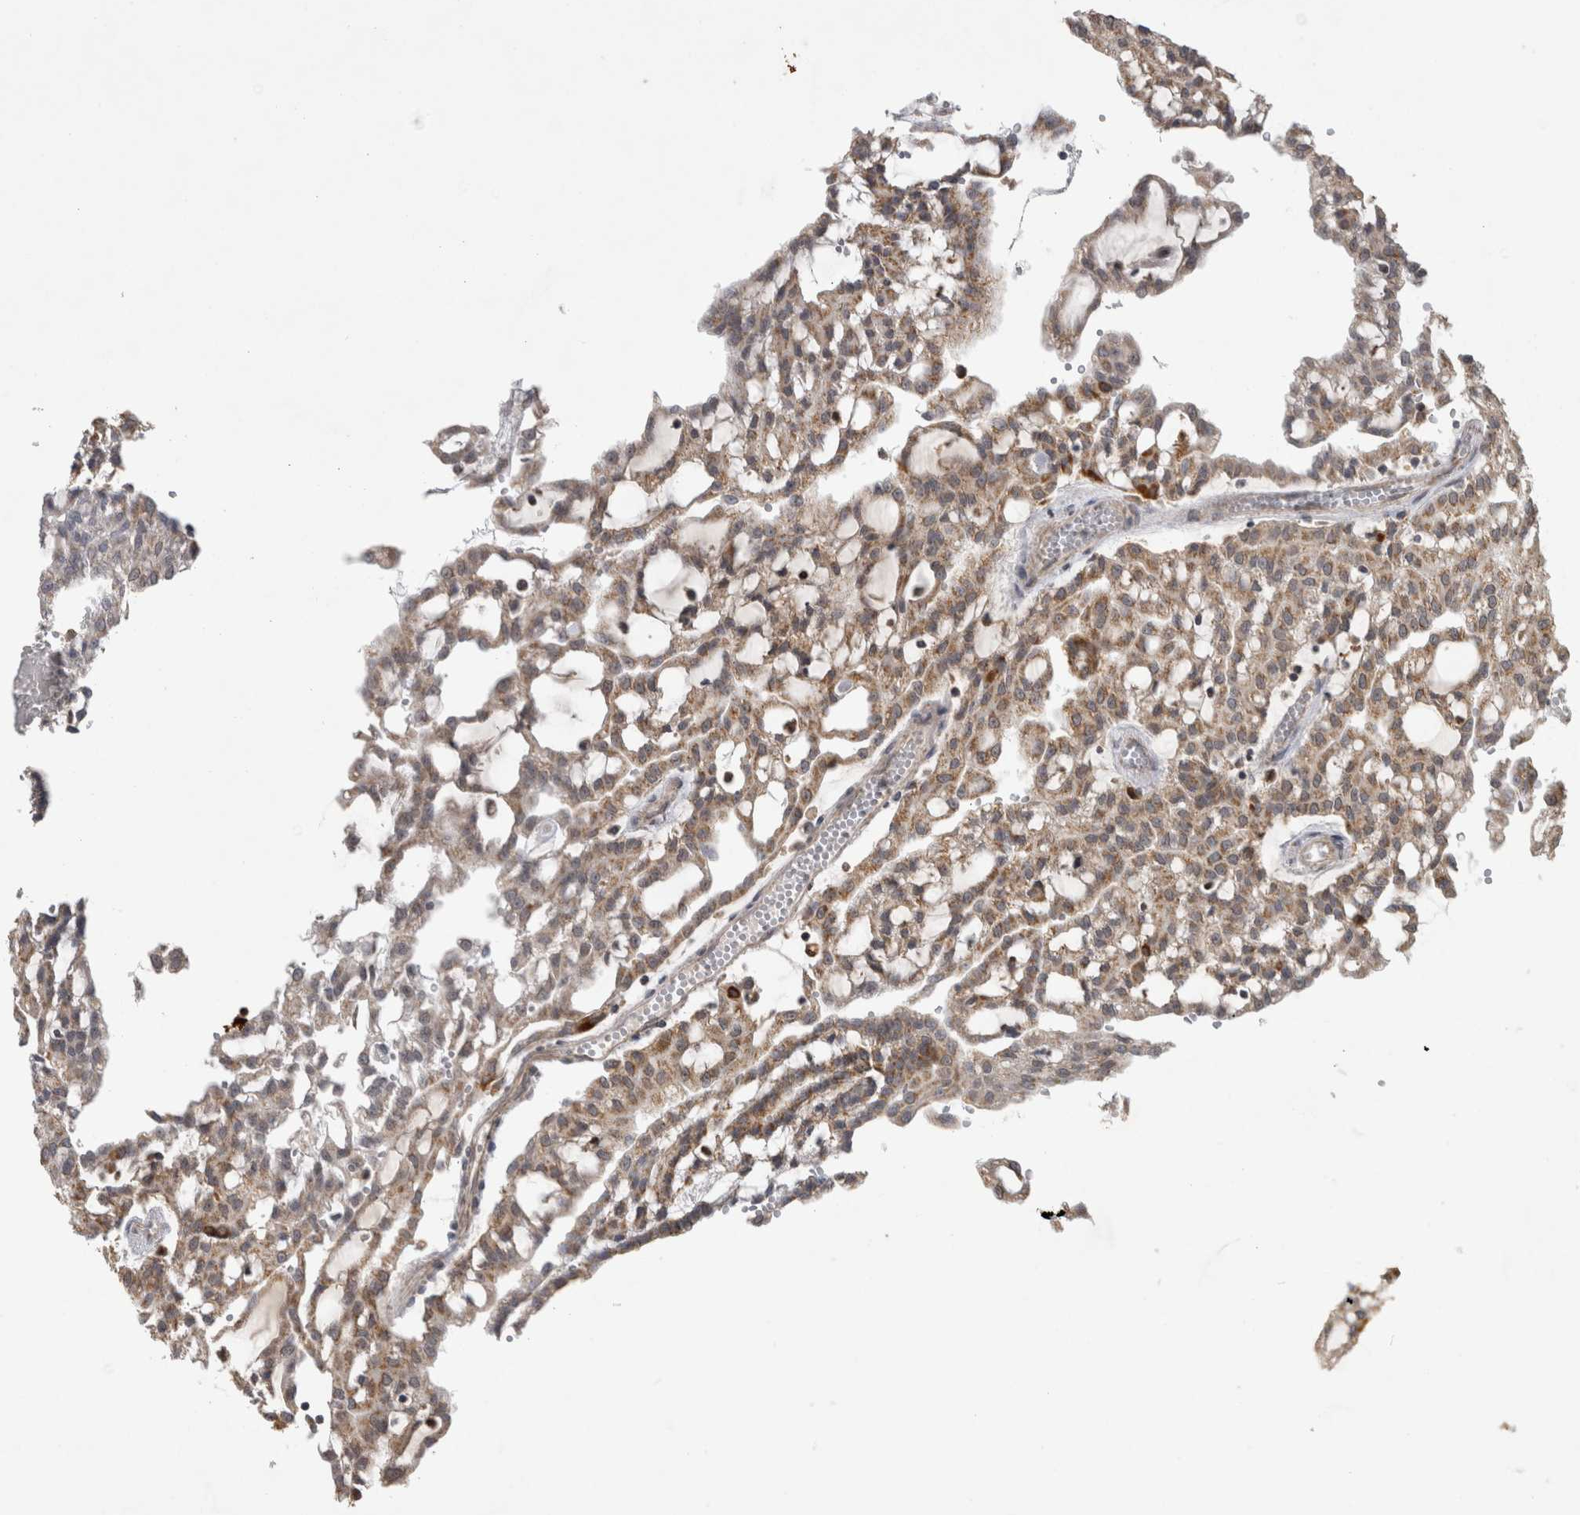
{"staining": {"intensity": "weak", "quantity": ">75%", "location": "cytoplasmic/membranous"}, "tissue": "renal cancer", "cell_type": "Tumor cells", "image_type": "cancer", "snomed": [{"axis": "morphology", "description": "Adenocarcinoma, NOS"}, {"axis": "topography", "description": "Kidney"}], "caption": "A histopathology image of human renal cancer (adenocarcinoma) stained for a protein shows weak cytoplasmic/membranous brown staining in tumor cells.", "gene": "KCNIP1", "patient": {"sex": "male", "age": 63}}